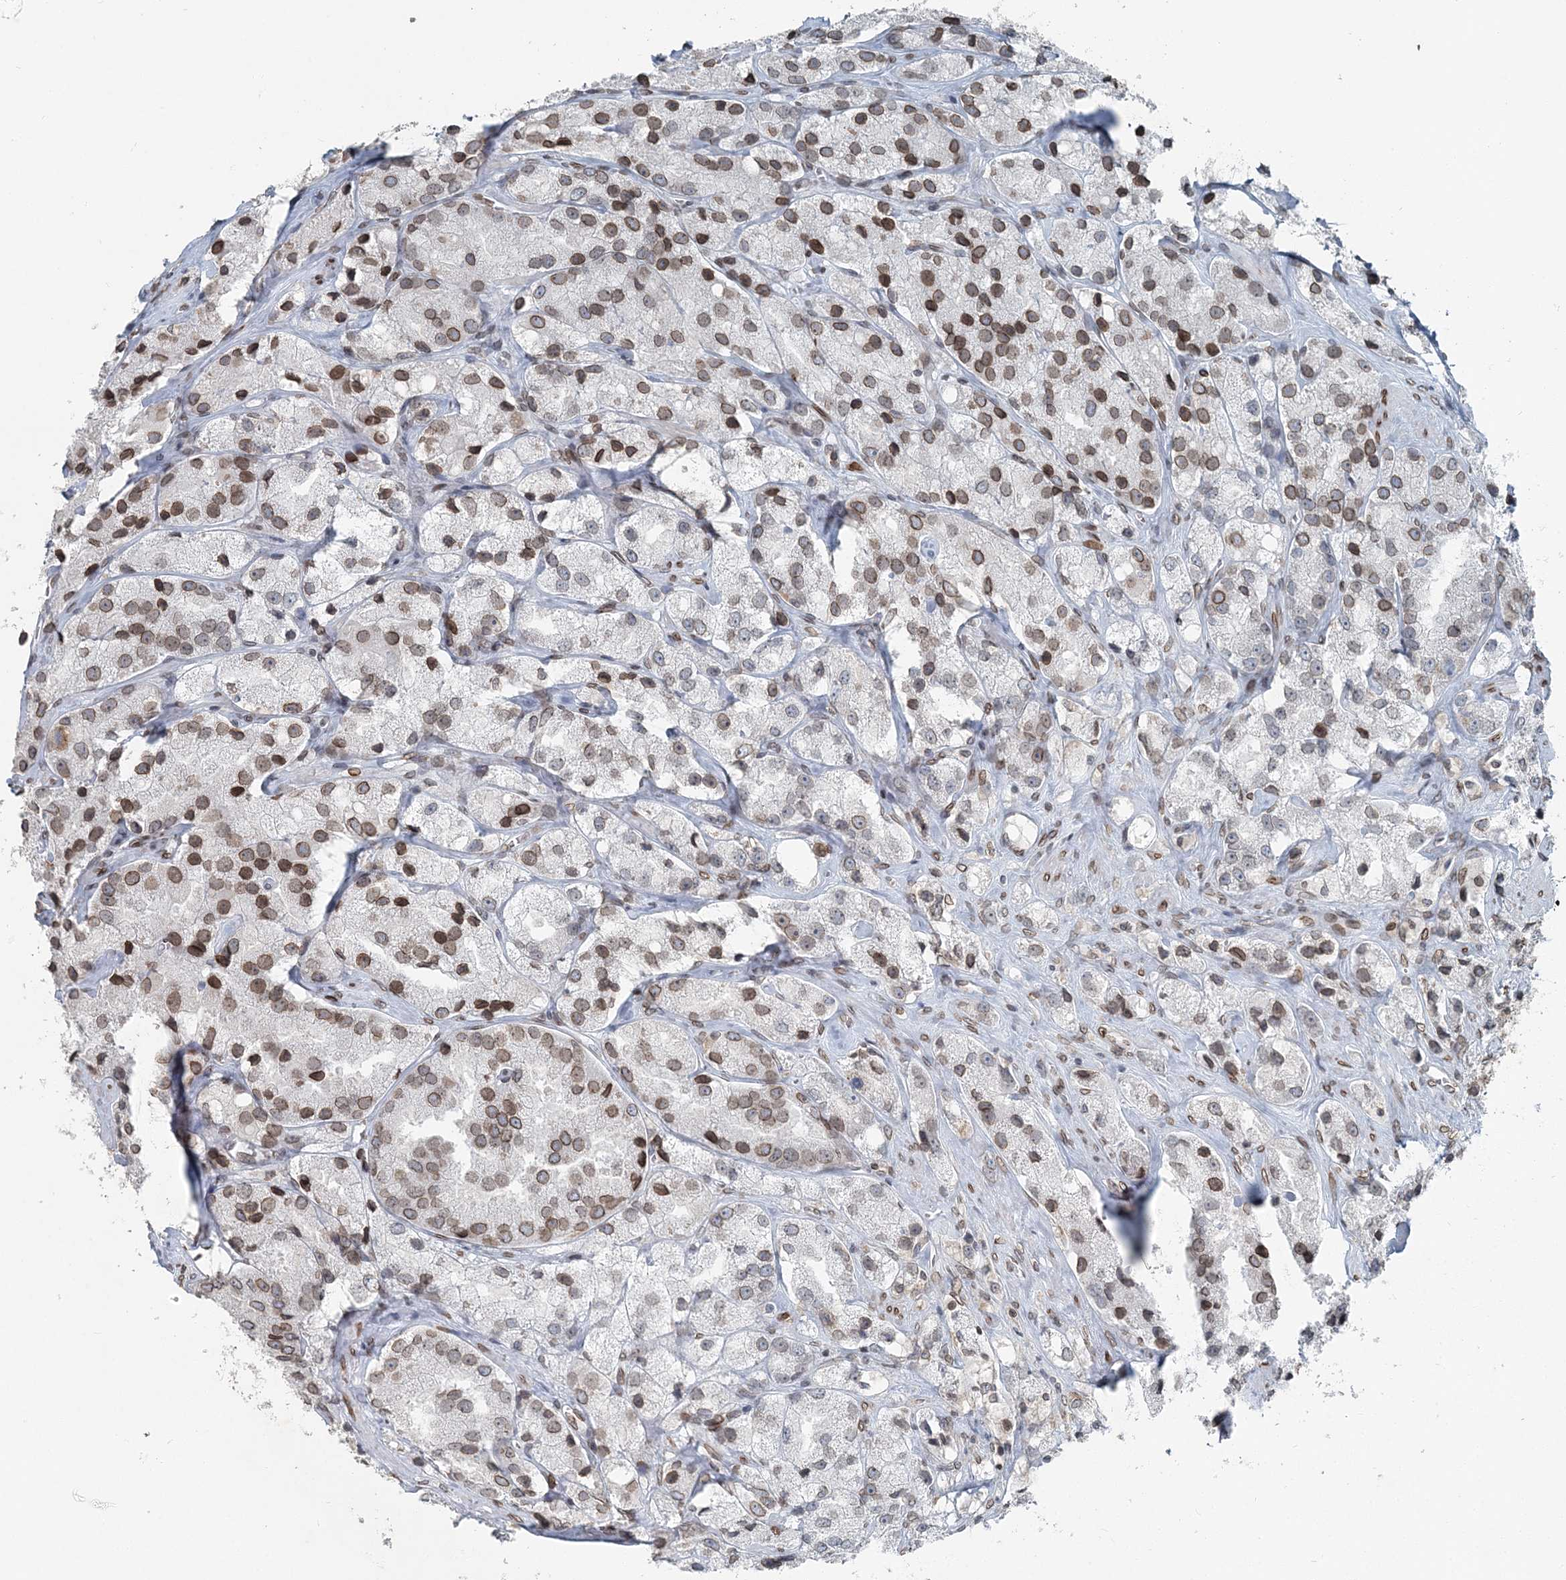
{"staining": {"intensity": "moderate", "quantity": ">75%", "location": "cytoplasmic/membranous,nuclear"}, "tissue": "prostate cancer", "cell_type": "Tumor cells", "image_type": "cancer", "snomed": [{"axis": "morphology", "description": "Adenocarcinoma, High grade"}, {"axis": "topography", "description": "Prostate"}], "caption": "Immunohistochemical staining of human prostate cancer (adenocarcinoma (high-grade)) exhibits medium levels of moderate cytoplasmic/membranous and nuclear staining in approximately >75% of tumor cells. The protein of interest is shown in brown color, while the nuclei are stained blue.", "gene": "GJD4", "patient": {"sex": "male", "age": 66}}